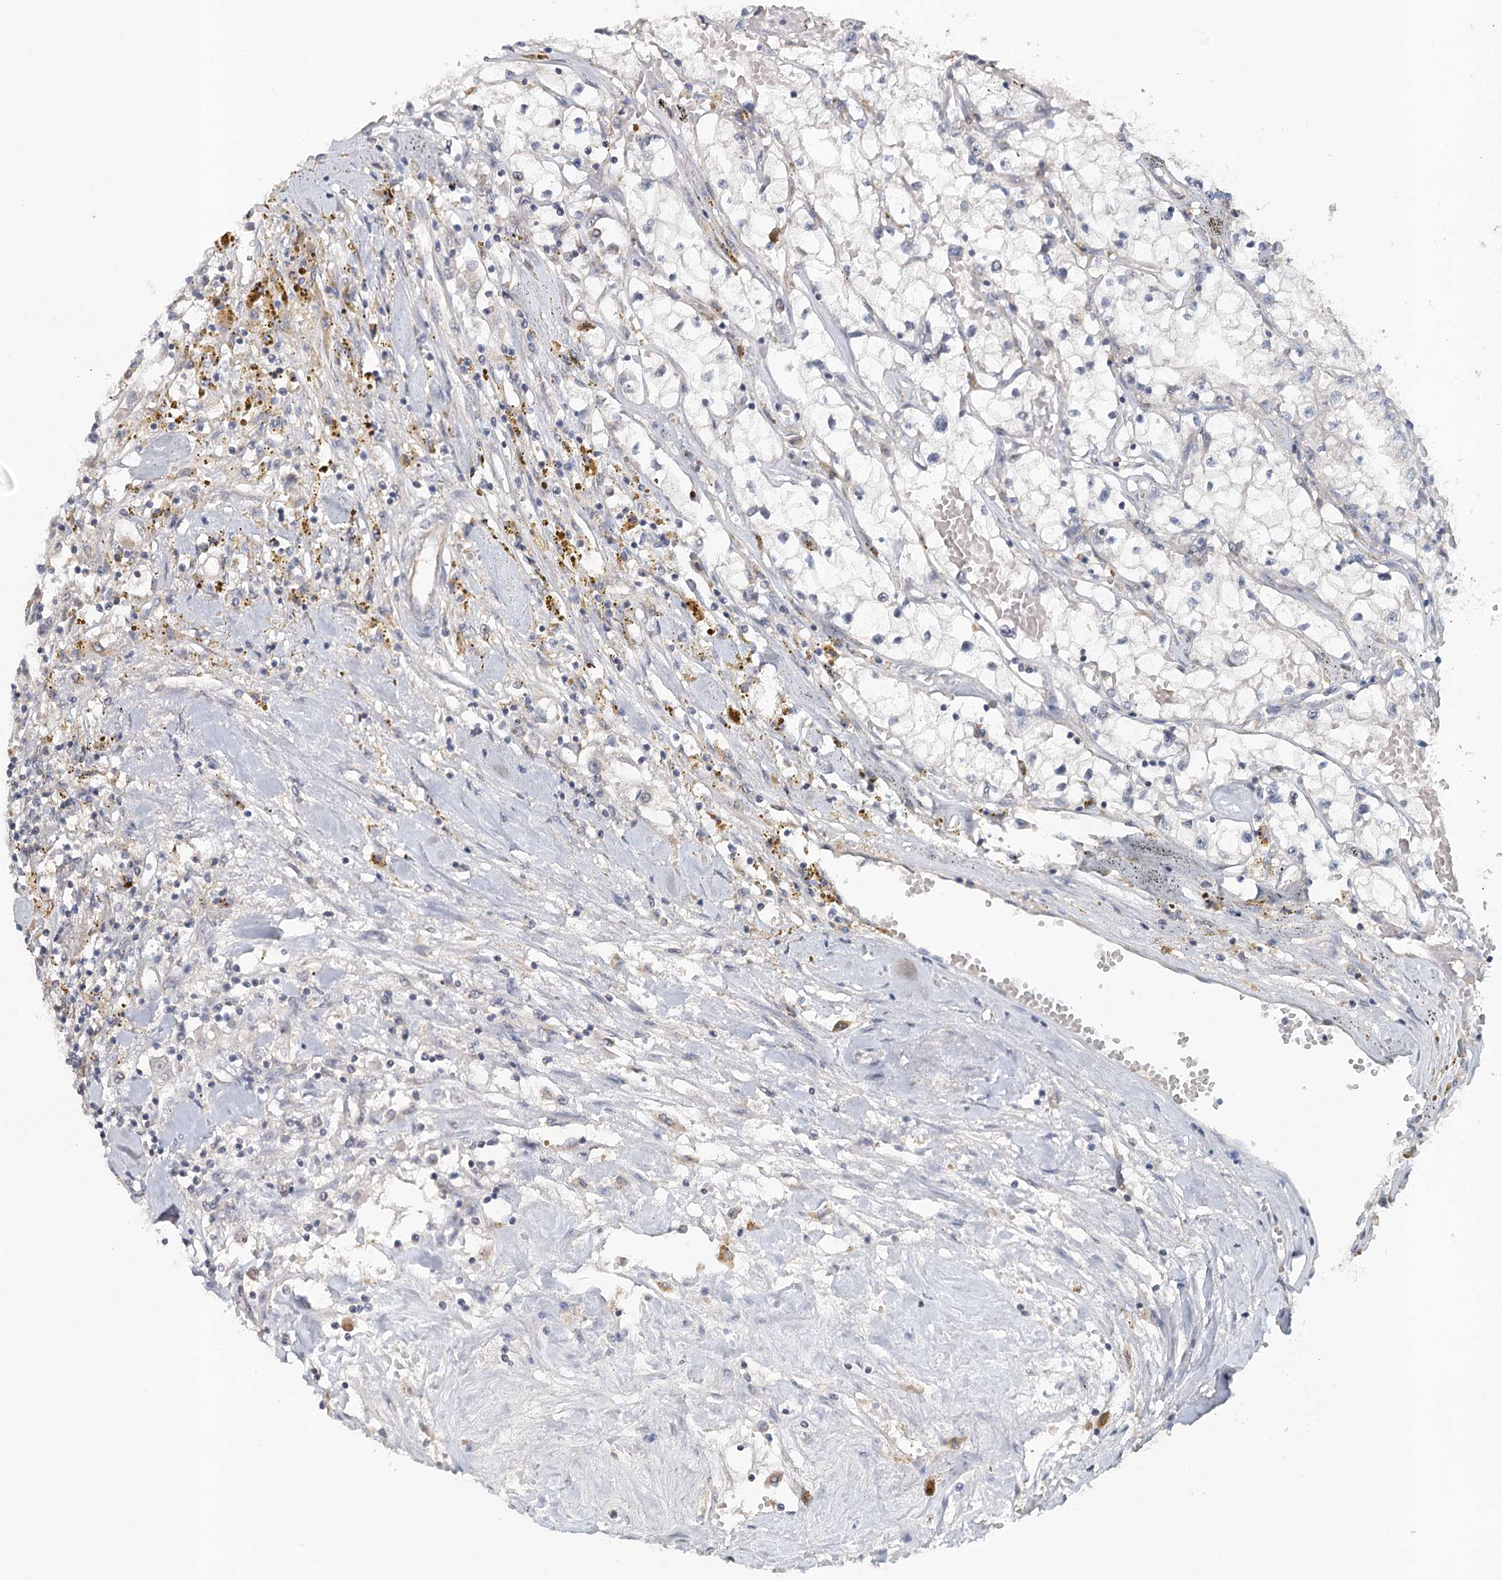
{"staining": {"intensity": "negative", "quantity": "none", "location": "none"}, "tissue": "renal cancer", "cell_type": "Tumor cells", "image_type": "cancer", "snomed": [{"axis": "morphology", "description": "Adenocarcinoma, NOS"}, {"axis": "topography", "description": "Kidney"}], "caption": "Immunohistochemistry (IHC) image of adenocarcinoma (renal) stained for a protein (brown), which displays no staining in tumor cells.", "gene": "SYNPO", "patient": {"sex": "male", "age": 56}}